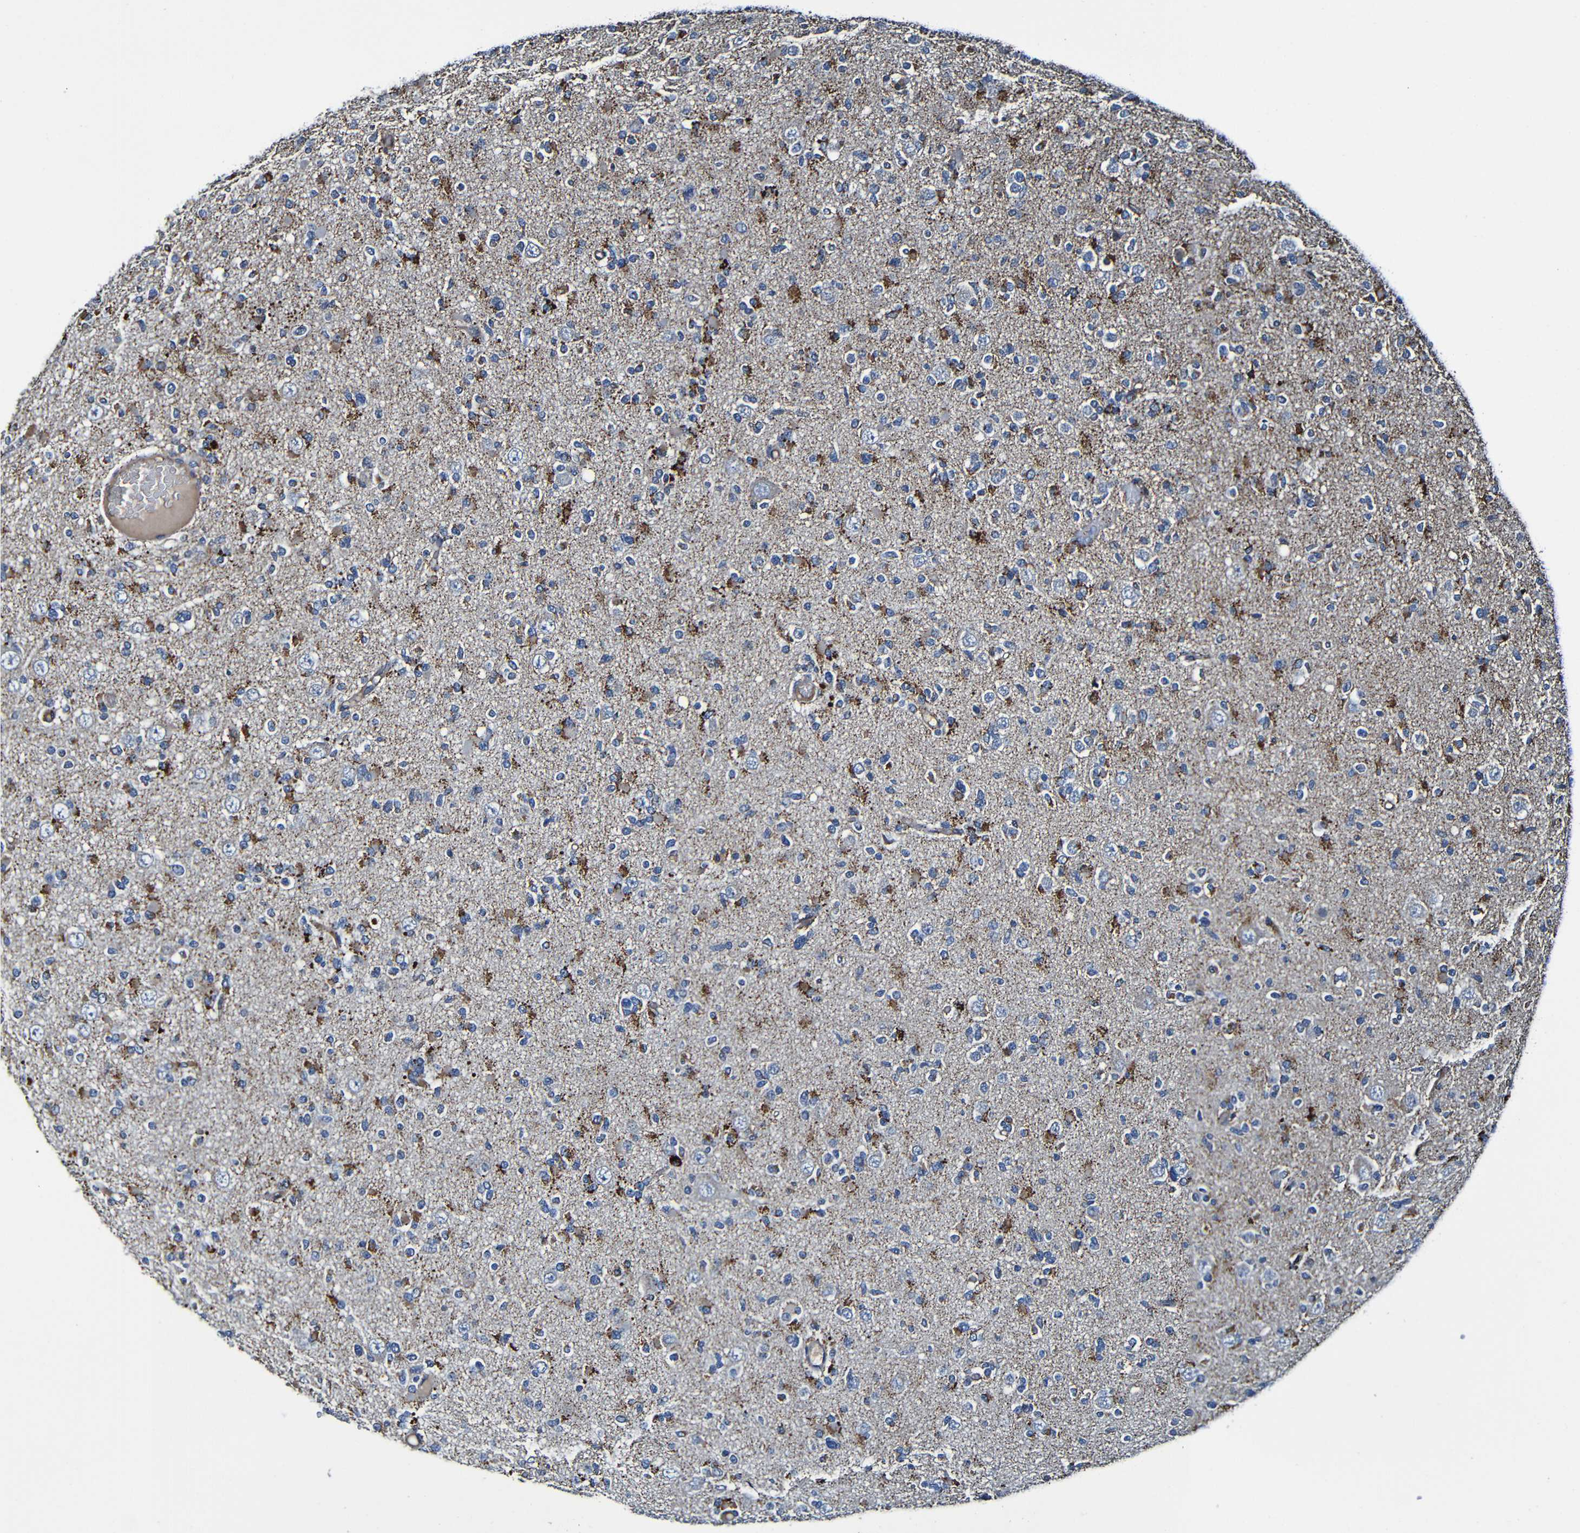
{"staining": {"intensity": "moderate", "quantity": "25%-75%", "location": "cytoplasmic/membranous"}, "tissue": "glioma", "cell_type": "Tumor cells", "image_type": "cancer", "snomed": [{"axis": "morphology", "description": "Glioma, malignant, Low grade"}, {"axis": "topography", "description": "Brain"}], "caption": "Protein staining of glioma tissue displays moderate cytoplasmic/membranous expression in about 25%-75% of tumor cells.", "gene": "ADAM15", "patient": {"sex": "female", "age": 22}}